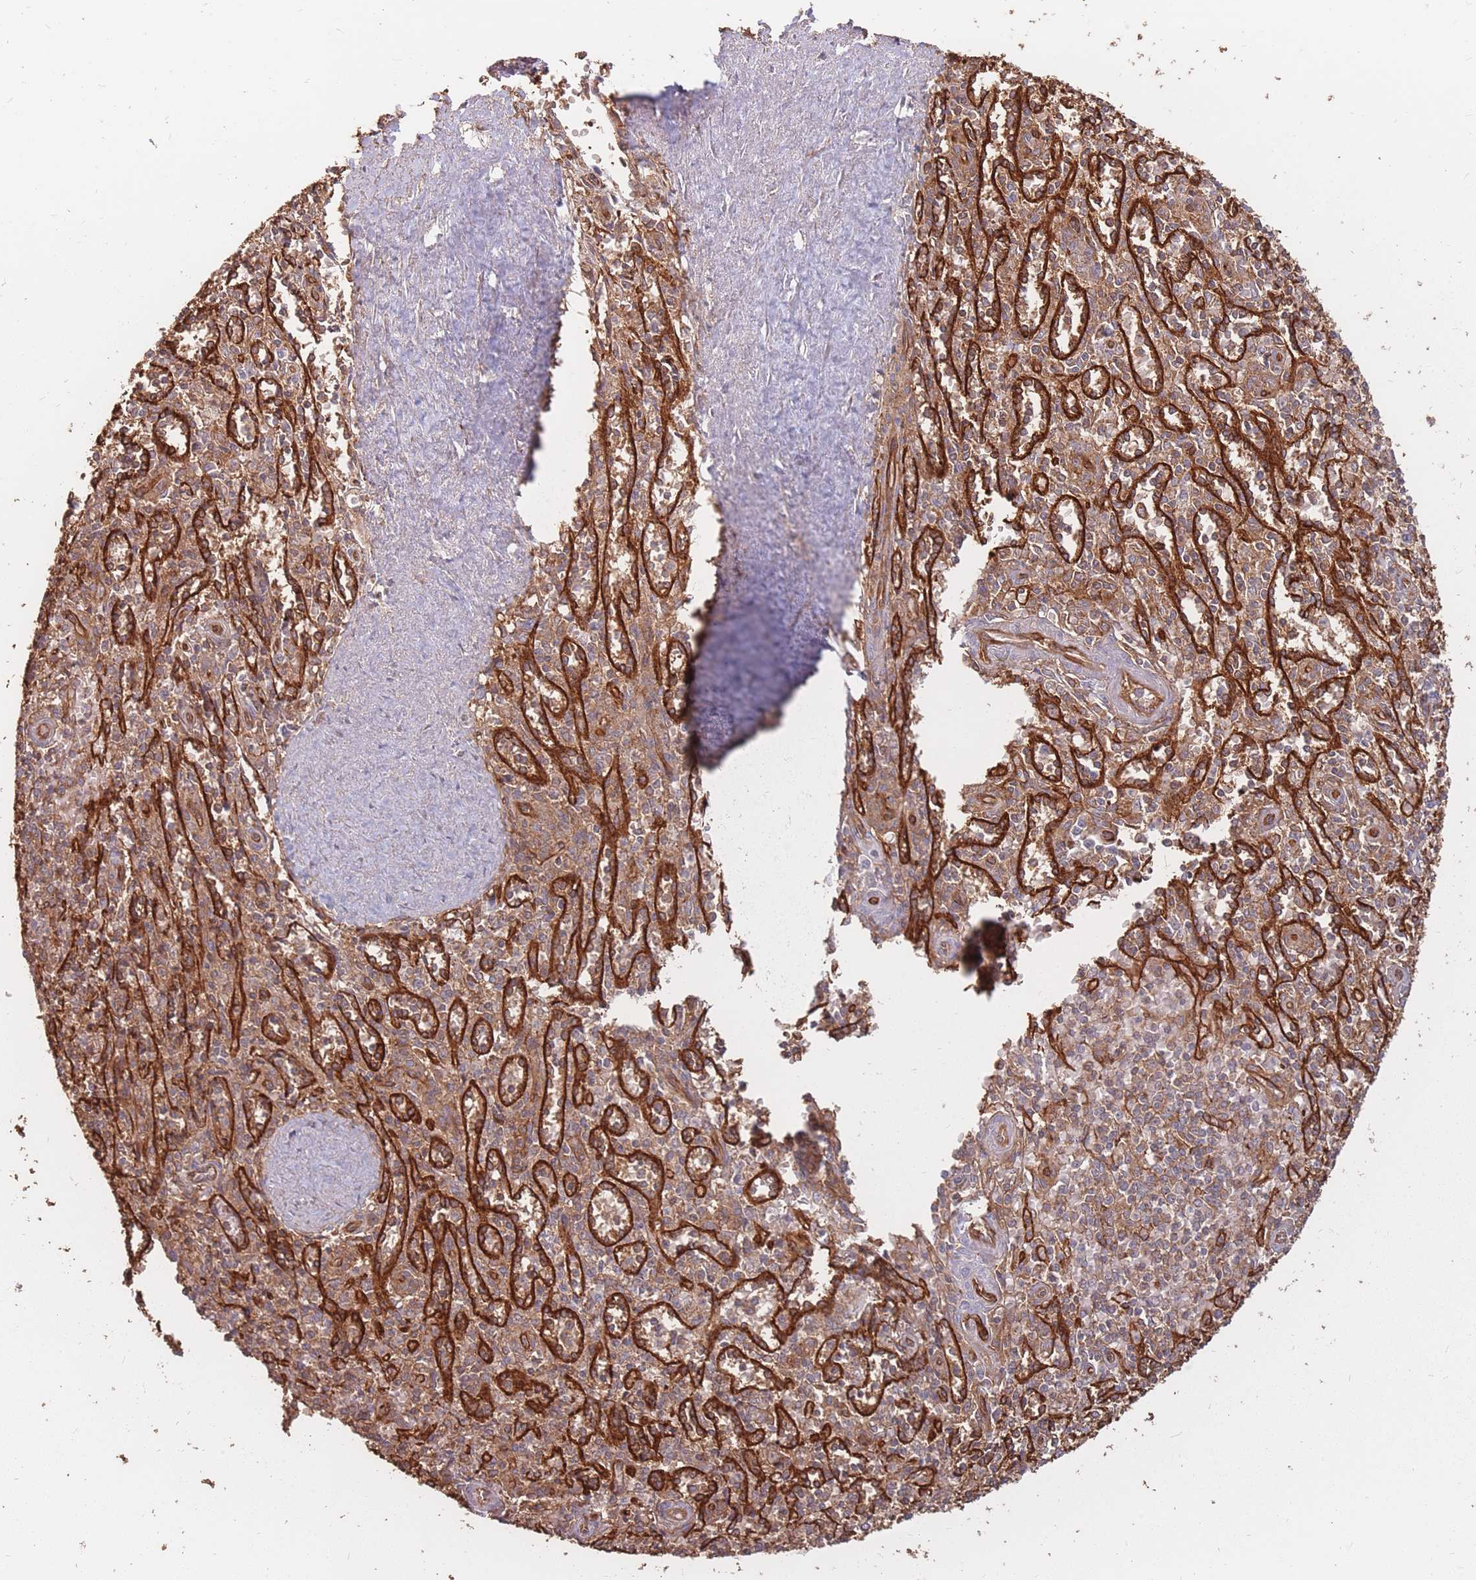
{"staining": {"intensity": "moderate", "quantity": ">75%", "location": "cytoplasmic/membranous"}, "tissue": "spleen", "cell_type": "Cells in red pulp", "image_type": "normal", "snomed": [{"axis": "morphology", "description": "Normal tissue, NOS"}, {"axis": "topography", "description": "Spleen"}], "caption": "Immunohistochemical staining of normal human spleen demonstrates >75% levels of moderate cytoplasmic/membranous protein positivity in about >75% of cells in red pulp.", "gene": "PLS3", "patient": {"sex": "female", "age": 70}}